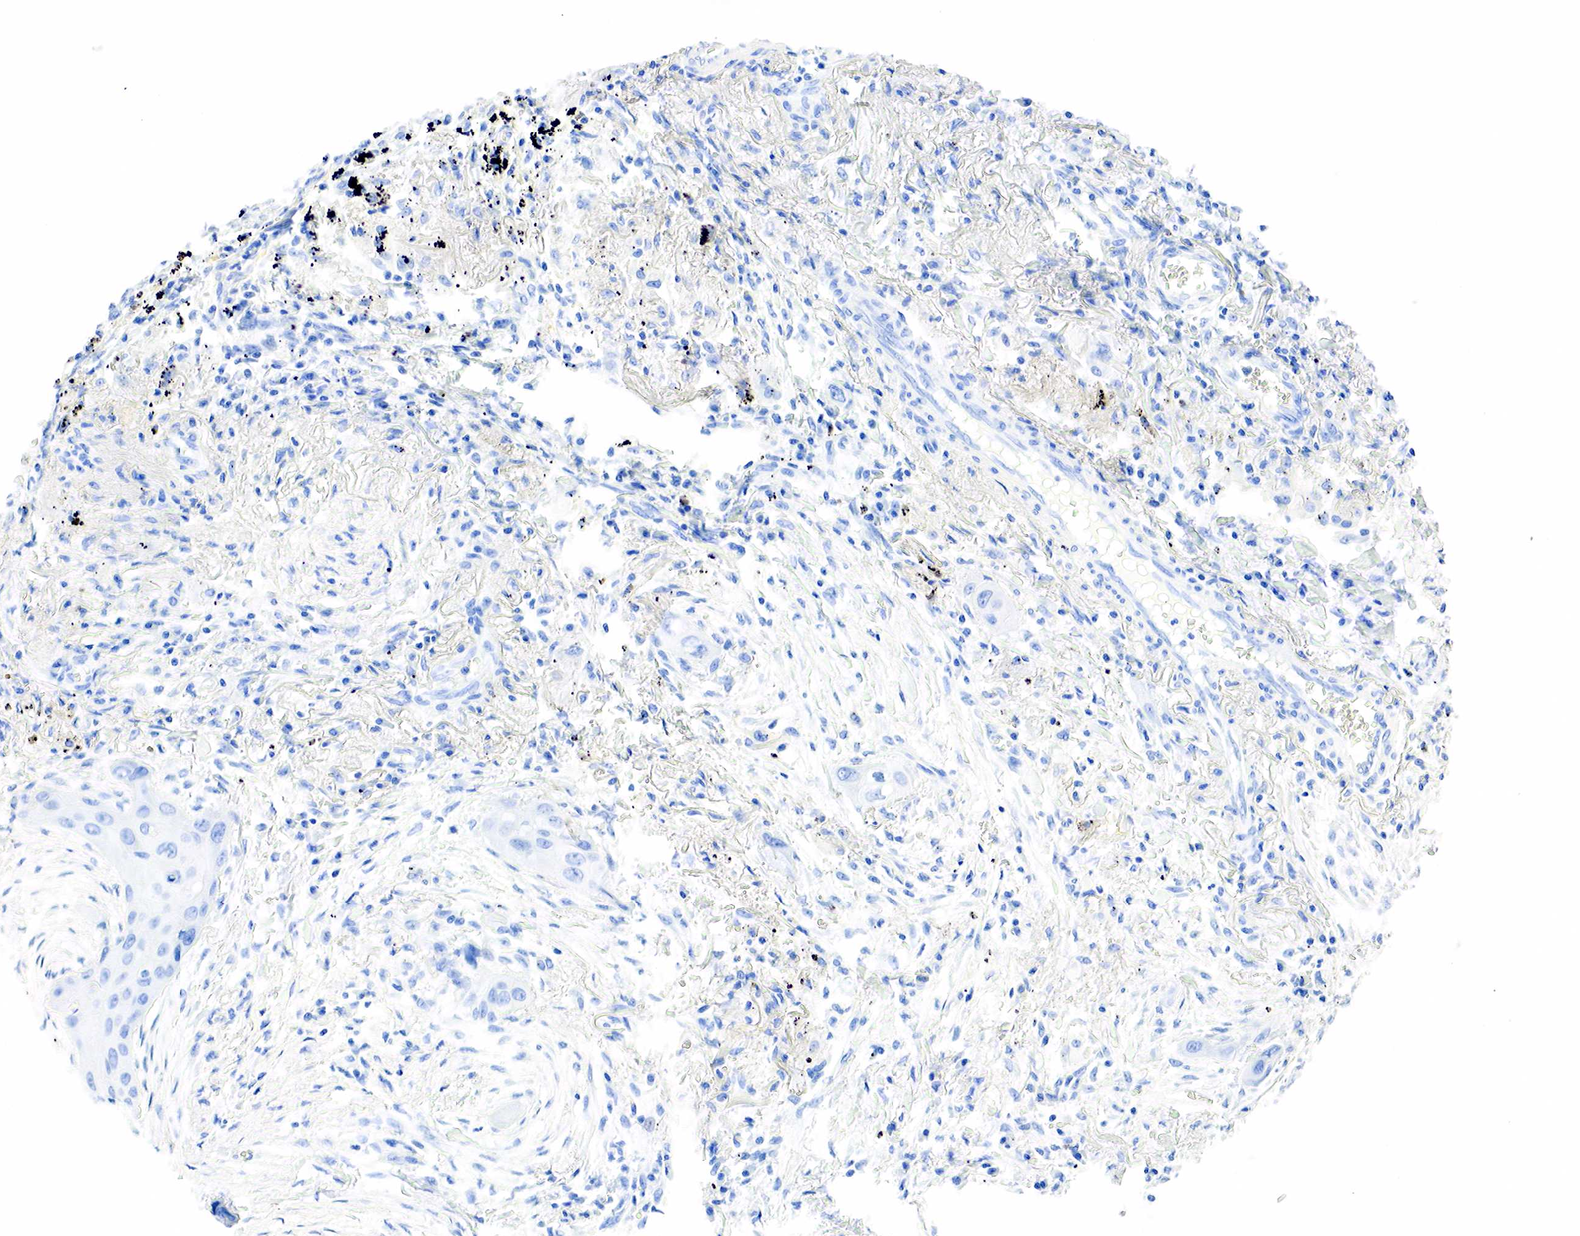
{"staining": {"intensity": "negative", "quantity": "none", "location": "none"}, "tissue": "lung cancer", "cell_type": "Tumor cells", "image_type": "cancer", "snomed": [{"axis": "morphology", "description": "Squamous cell carcinoma, NOS"}, {"axis": "topography", "description": "Lung"}], "caption": "An IHC micrograph of lung cancer is shown. There is no staining in tumor cells of lung cancer. Nuclei are stained in blue.", "gene": "PTH", "patient": {"sex": "male", "age": 71}}